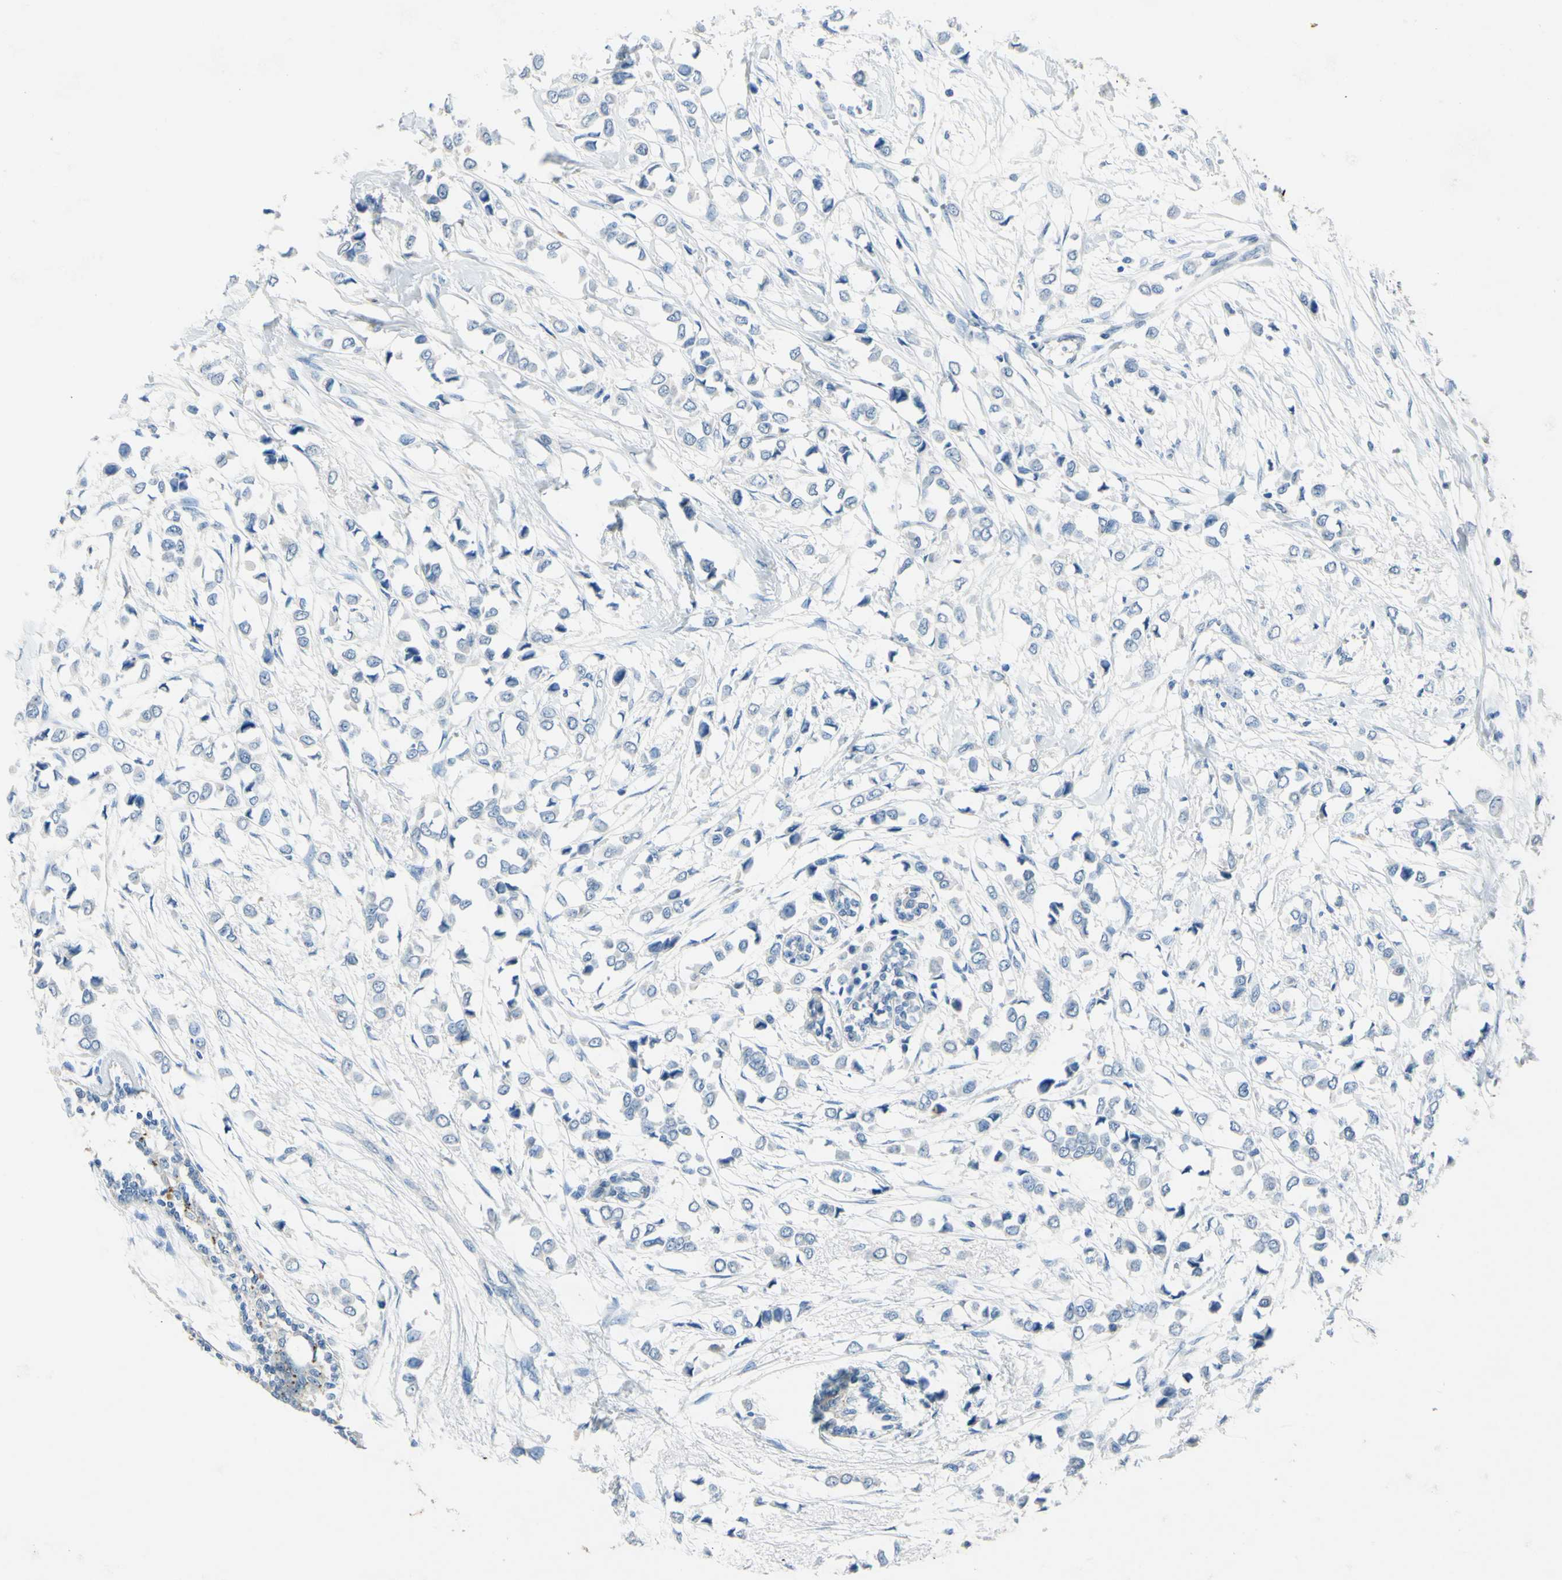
{"staining": {"intensity": "negative", "quantity": "none", "location": "none"}, "tissue": "breast cancer", "cell_type": "Tumor cells", "image_type": "cancer", "snomed": [{"axis": "morphology", "description": "Lobular carcinoma"}, {"axis": "topography", "description": "Breast"}], "caption": "Immunohistochemistry (IHC) of human breast lobular carcinoma exhibits no positivity in tumor cells. The staining was performed using DAB to visualize the protein expression in brown, while the nuclei were stained in blue with hematoxylin (Magnification: 20x).", "gene": "CDH10", "patient": {"sex": "female", "age": 51}}